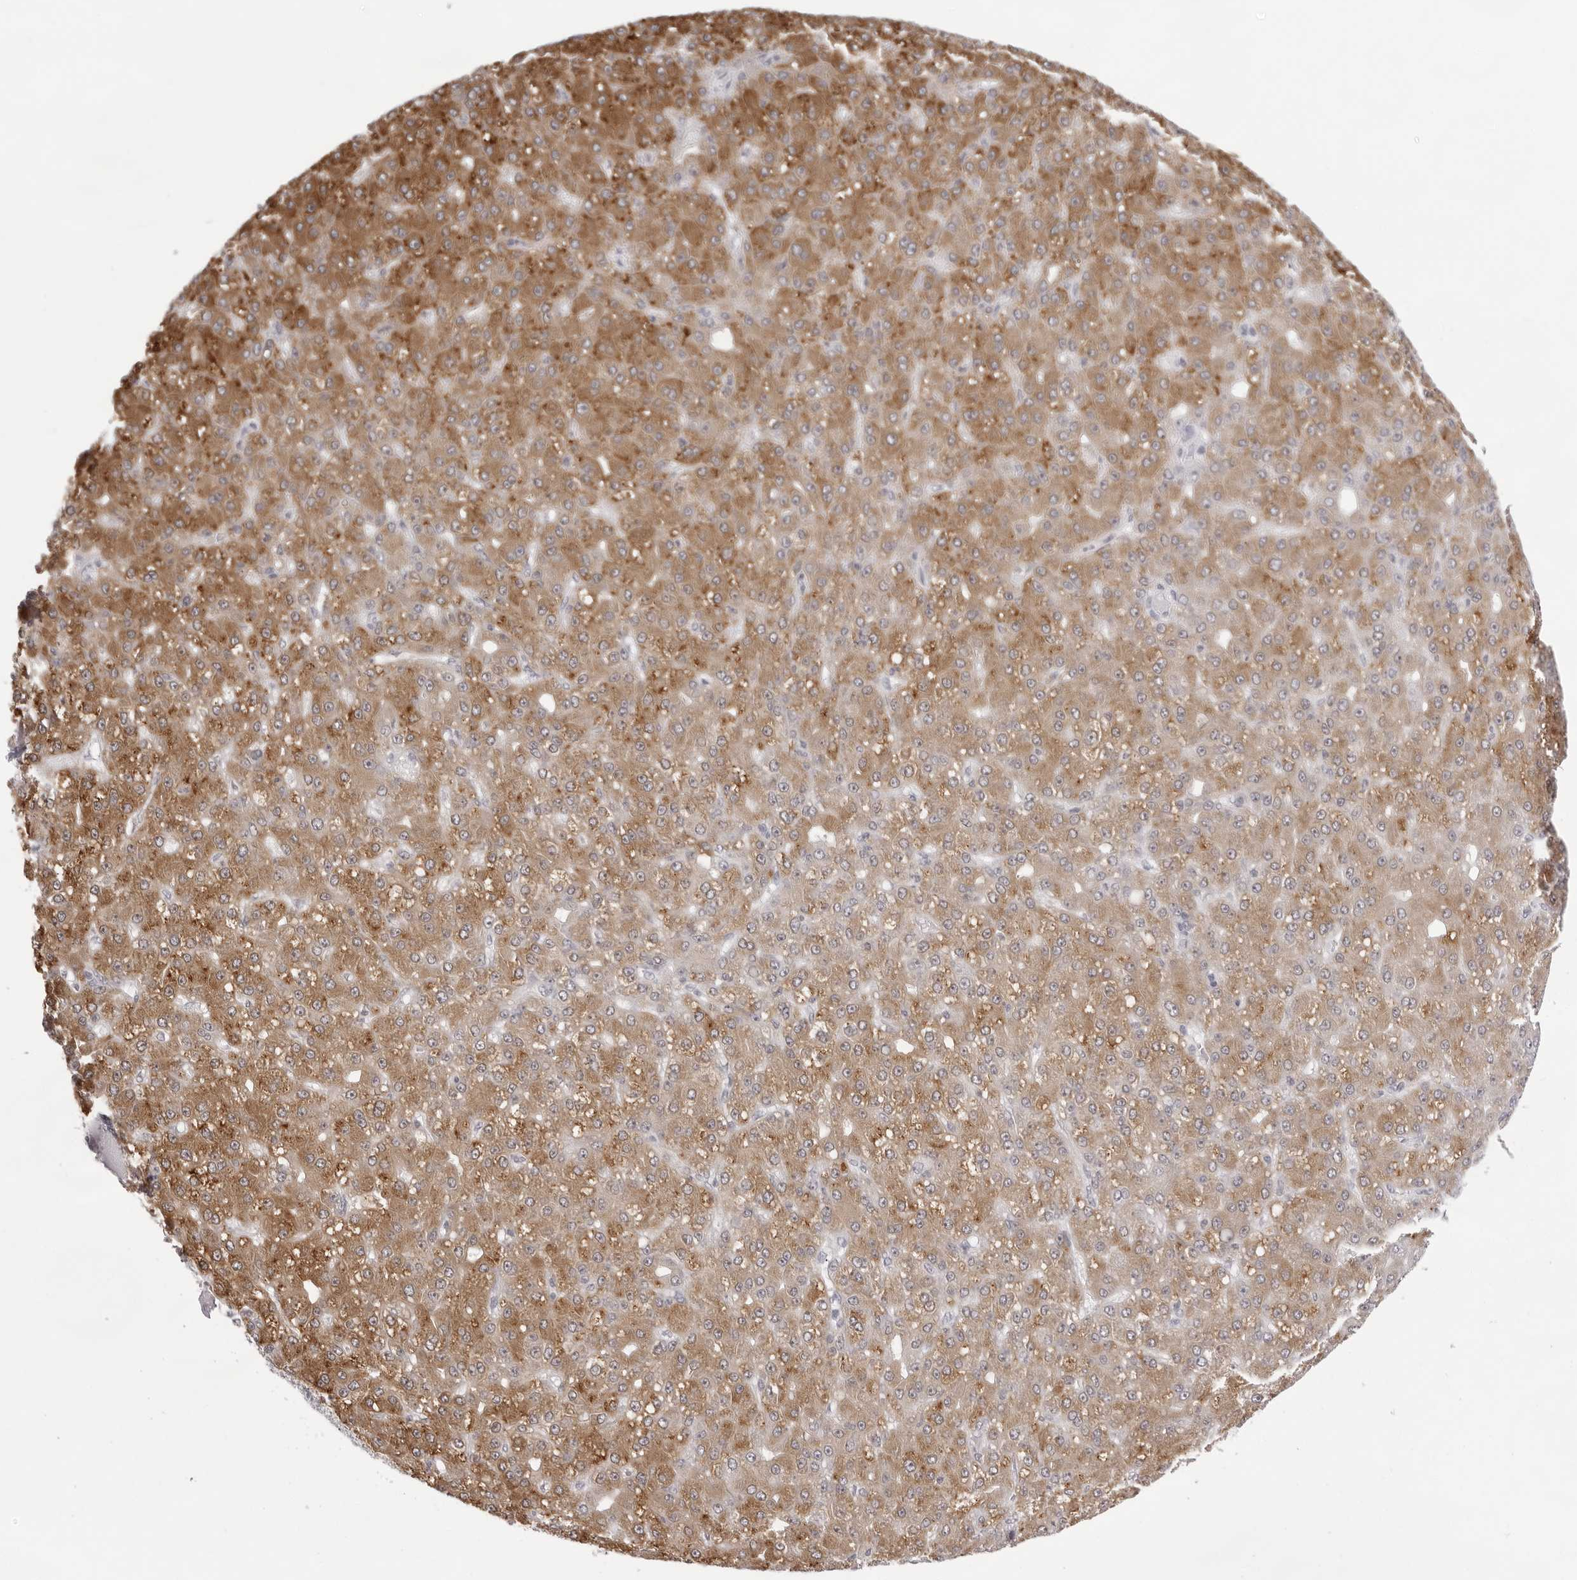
{"staining": {"intensity": "moderate", "quantity": ">75%", "location": "cytoplasmic/membranous"}, "tissue": "liver cancer", "cell_type": "Tumor cells", "image_type": "cancer", "snomed": [{"axis": "morphology", "description": "Carcinoma, Hepatocellular, NOS"}, {"axis": "topography", "description": "Liver"}], "caption": "Tumor cells reveal medium levels of moderate cytoplasmic/membranous staining in about >75% of cells in human liver cancer (hepatocellular carcinoma).", "gene": "SMIM2", "patient": {"sex": "male", "age": 67}}